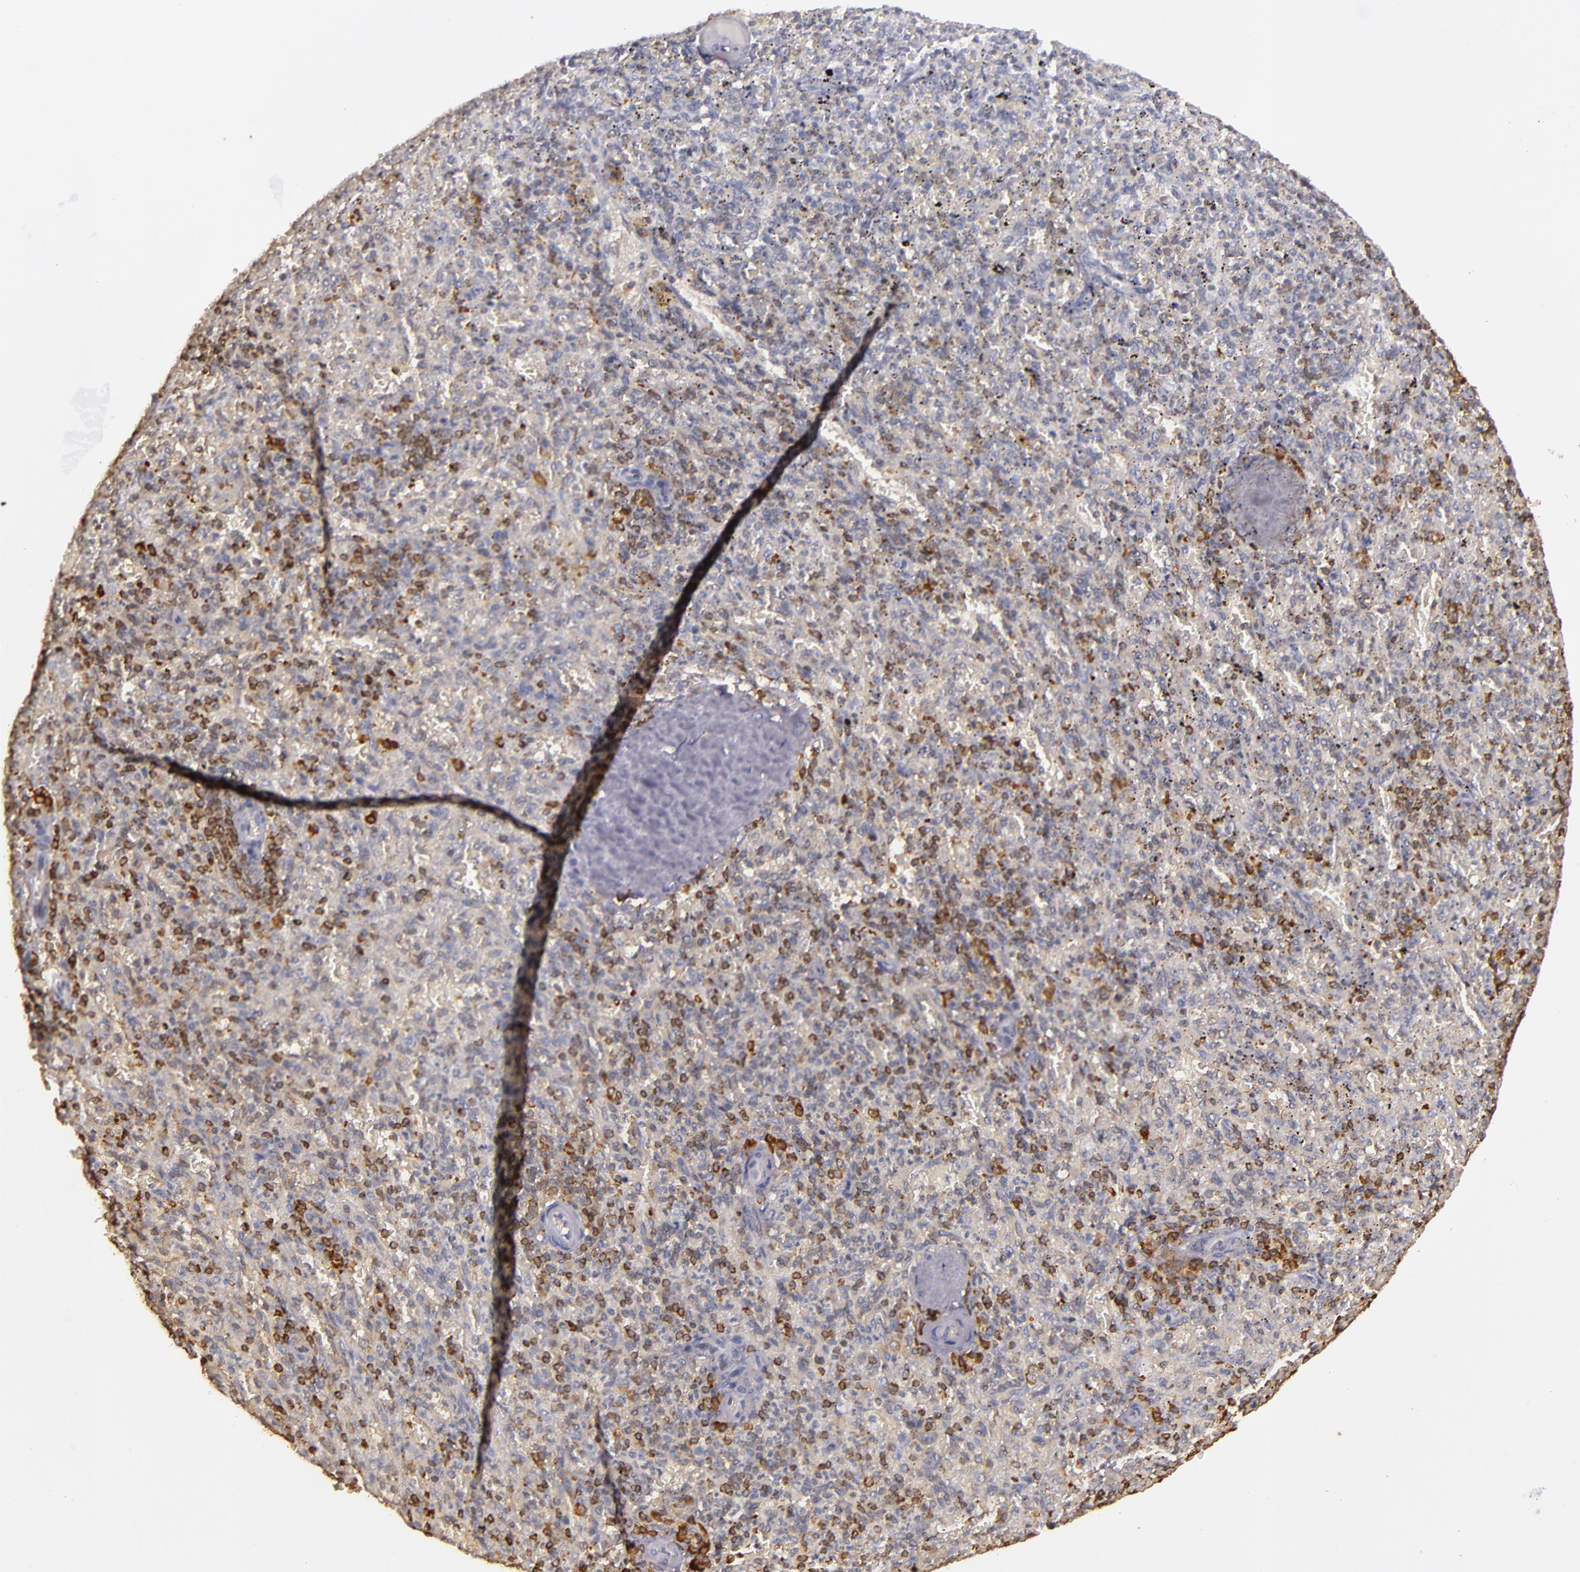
{"staining": {"intensity": "strong", "quantity": "25%-75%", "location": "cytoplasmic/membranous"}, "tissue": "spleen", "cell_type": "Cells in red pulp", "image_type": "normal", "snomed": [{"axis": "morphology", "description": "Normal tissue, NOS"}, {"axis": "topography", "description": "Spleen"}], "caption": "Spleen stained for a protein reveals strong cytoplasmic/membranous positivity in cells in red pulp. Nuclei are stained in blue.", "gene": "SLC9A3R1", "patient": {"sex": "female", "age": 50}}